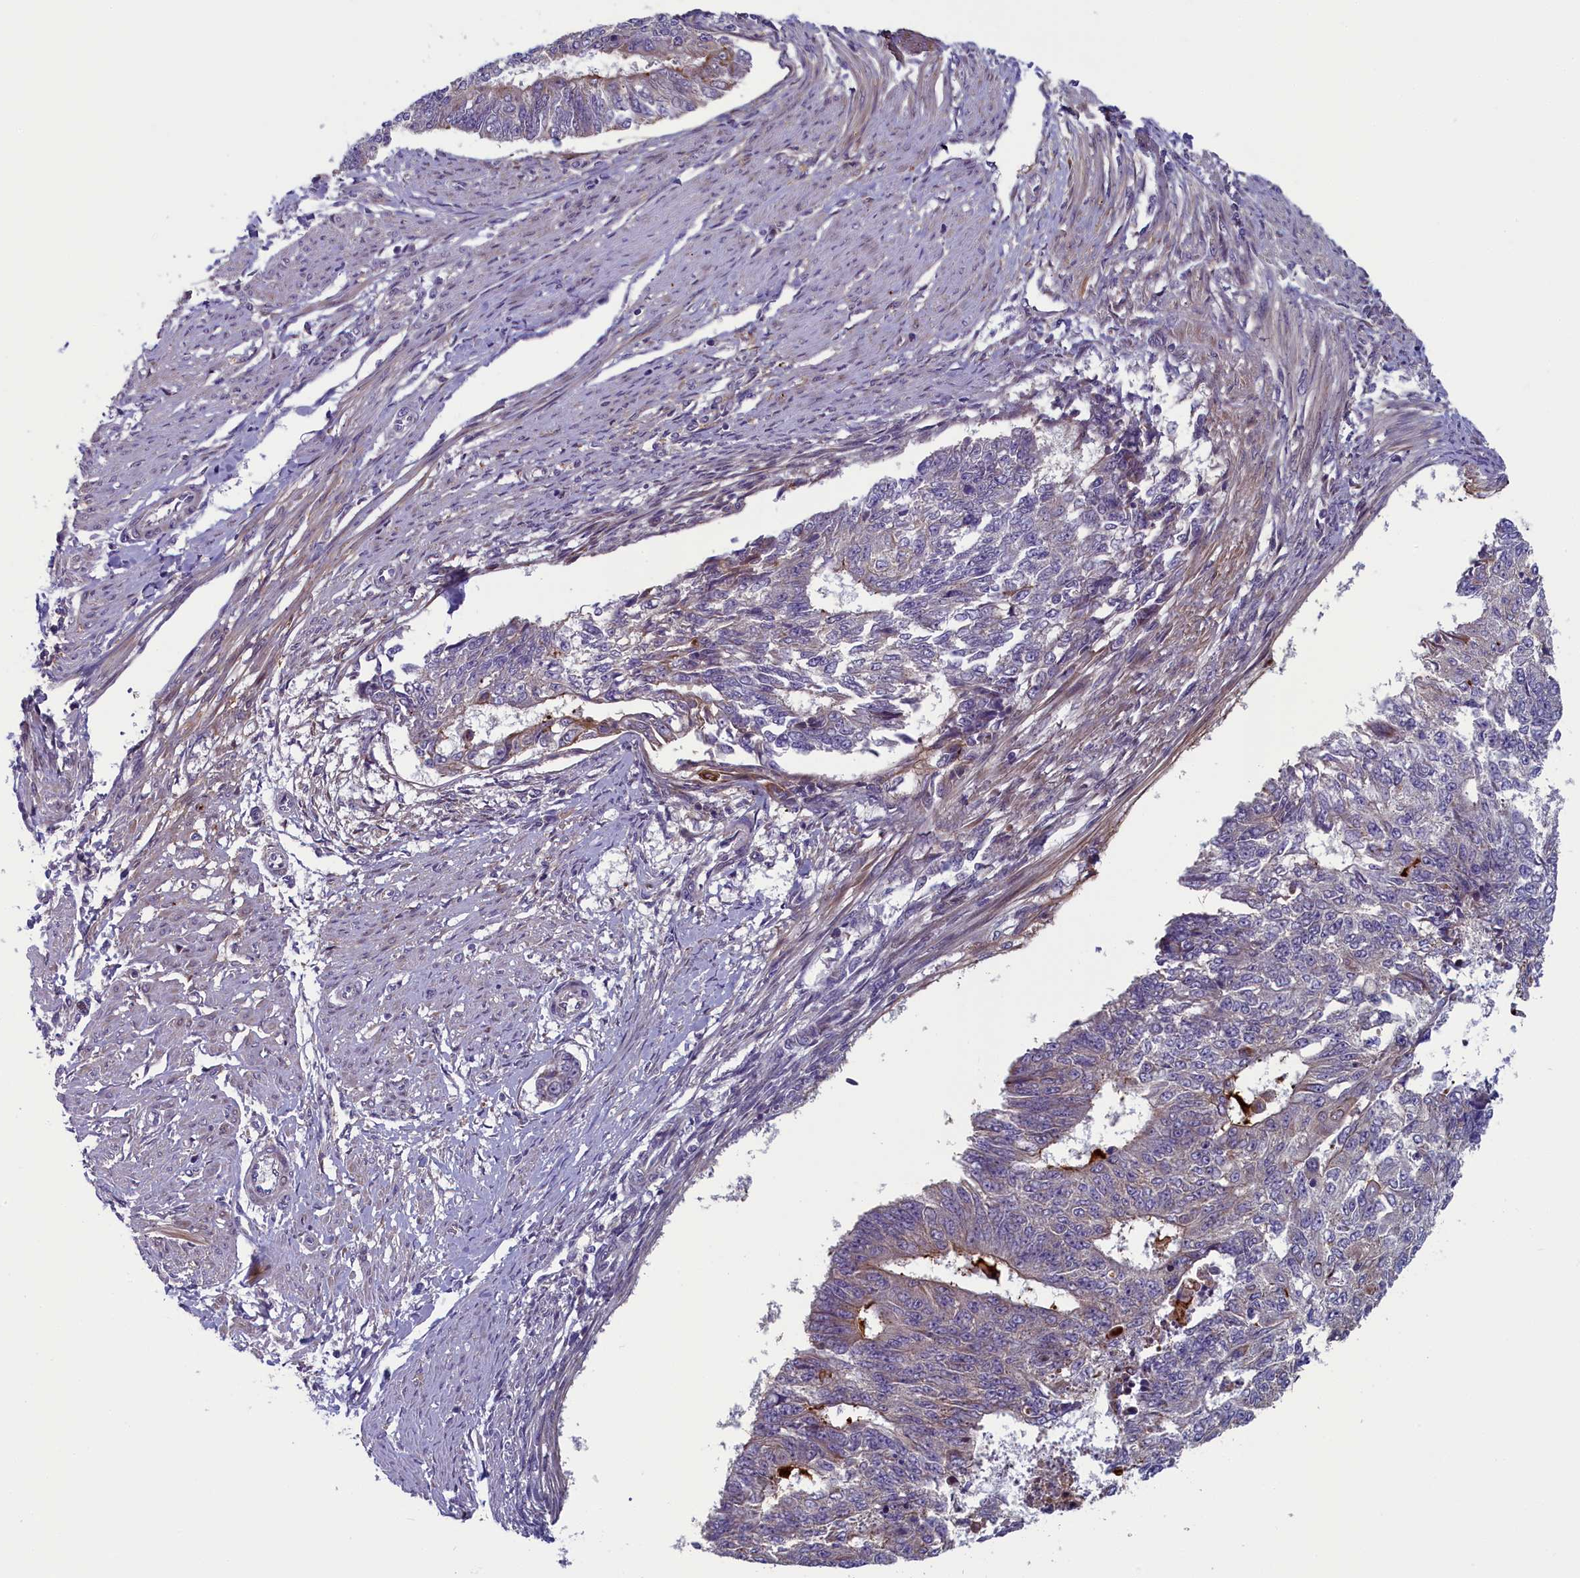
{"staining": {"intensity": "negative", "quantity": "none", "location": "none"}, "tissue": "endometrial cancer", "cell_type": "Tumor cells", "image_type": "cancer", "snomed": [{"axis": "morphology", "description": "Adenocarcinoma, NOS"}, {"axis": "topography", "description": "Endometrium"}], "caption": "A high-resolution photomicrograph shows immunohistochemistry staining of endometrial cancer (adenocarcinoma), which exhibits no significant expression in tumor cells. (DAB IHC visualized using brightfield microscopy, high magnification).", "gene": "ANKRD39", "patient": {"sex": "female", "age": 32}}